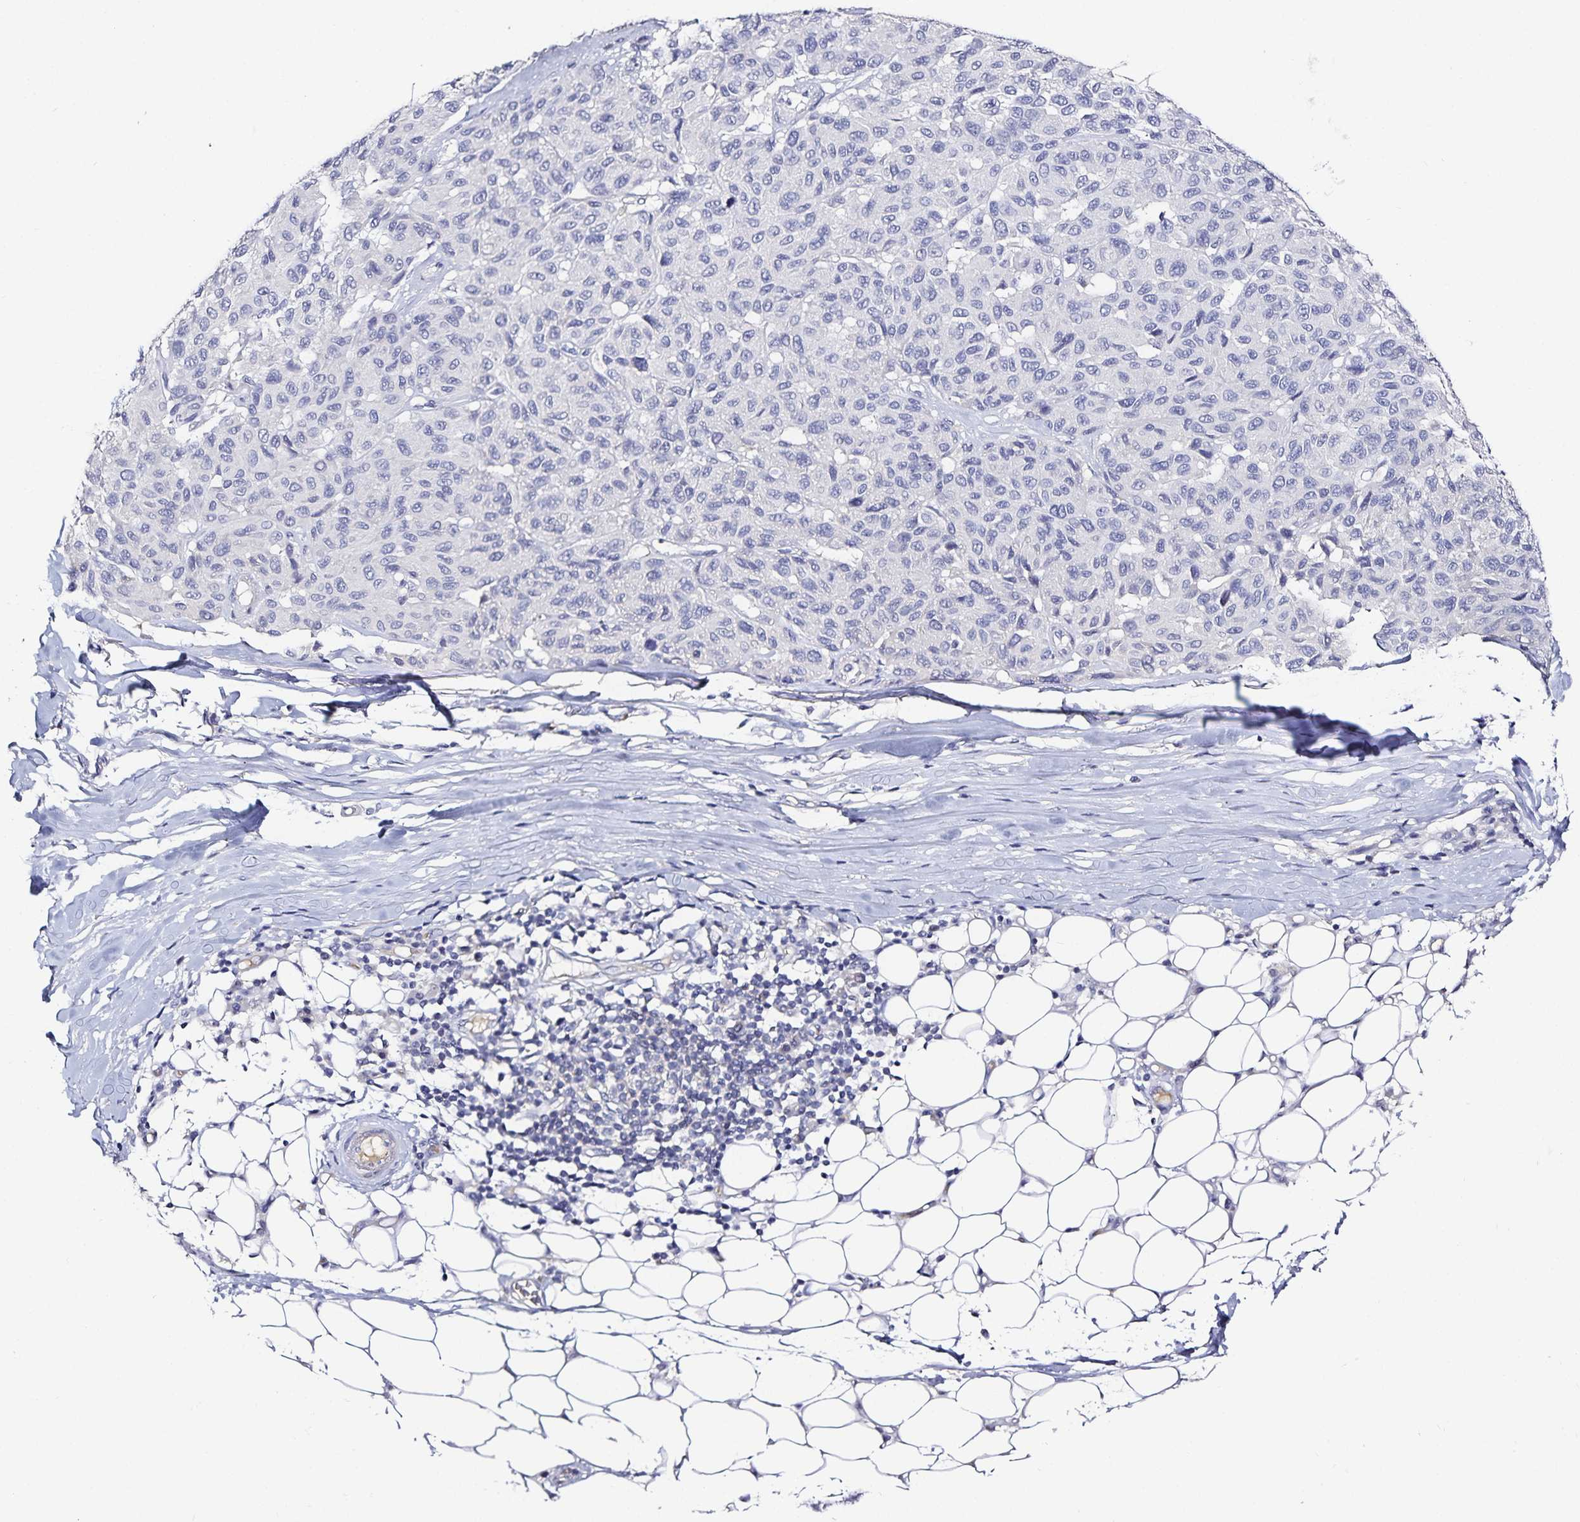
{"staining": {"intensity": "negative", "quantity": "none", "location": "none"}, "tissue": "melanoma", "cell_type": "Tumor cells", "image_type": "cancer", "snomed": [{"axis": "morphology", "description": "Malignant melanoma, NOS"}, {"axis": "topography", "description": "Skin"}], "caption": "Melanoma was stained to show a protein in brown. There is no significant staining in tumor cells.", "gene": "TTR", "patient": {"sex": "female", "age": 66}}